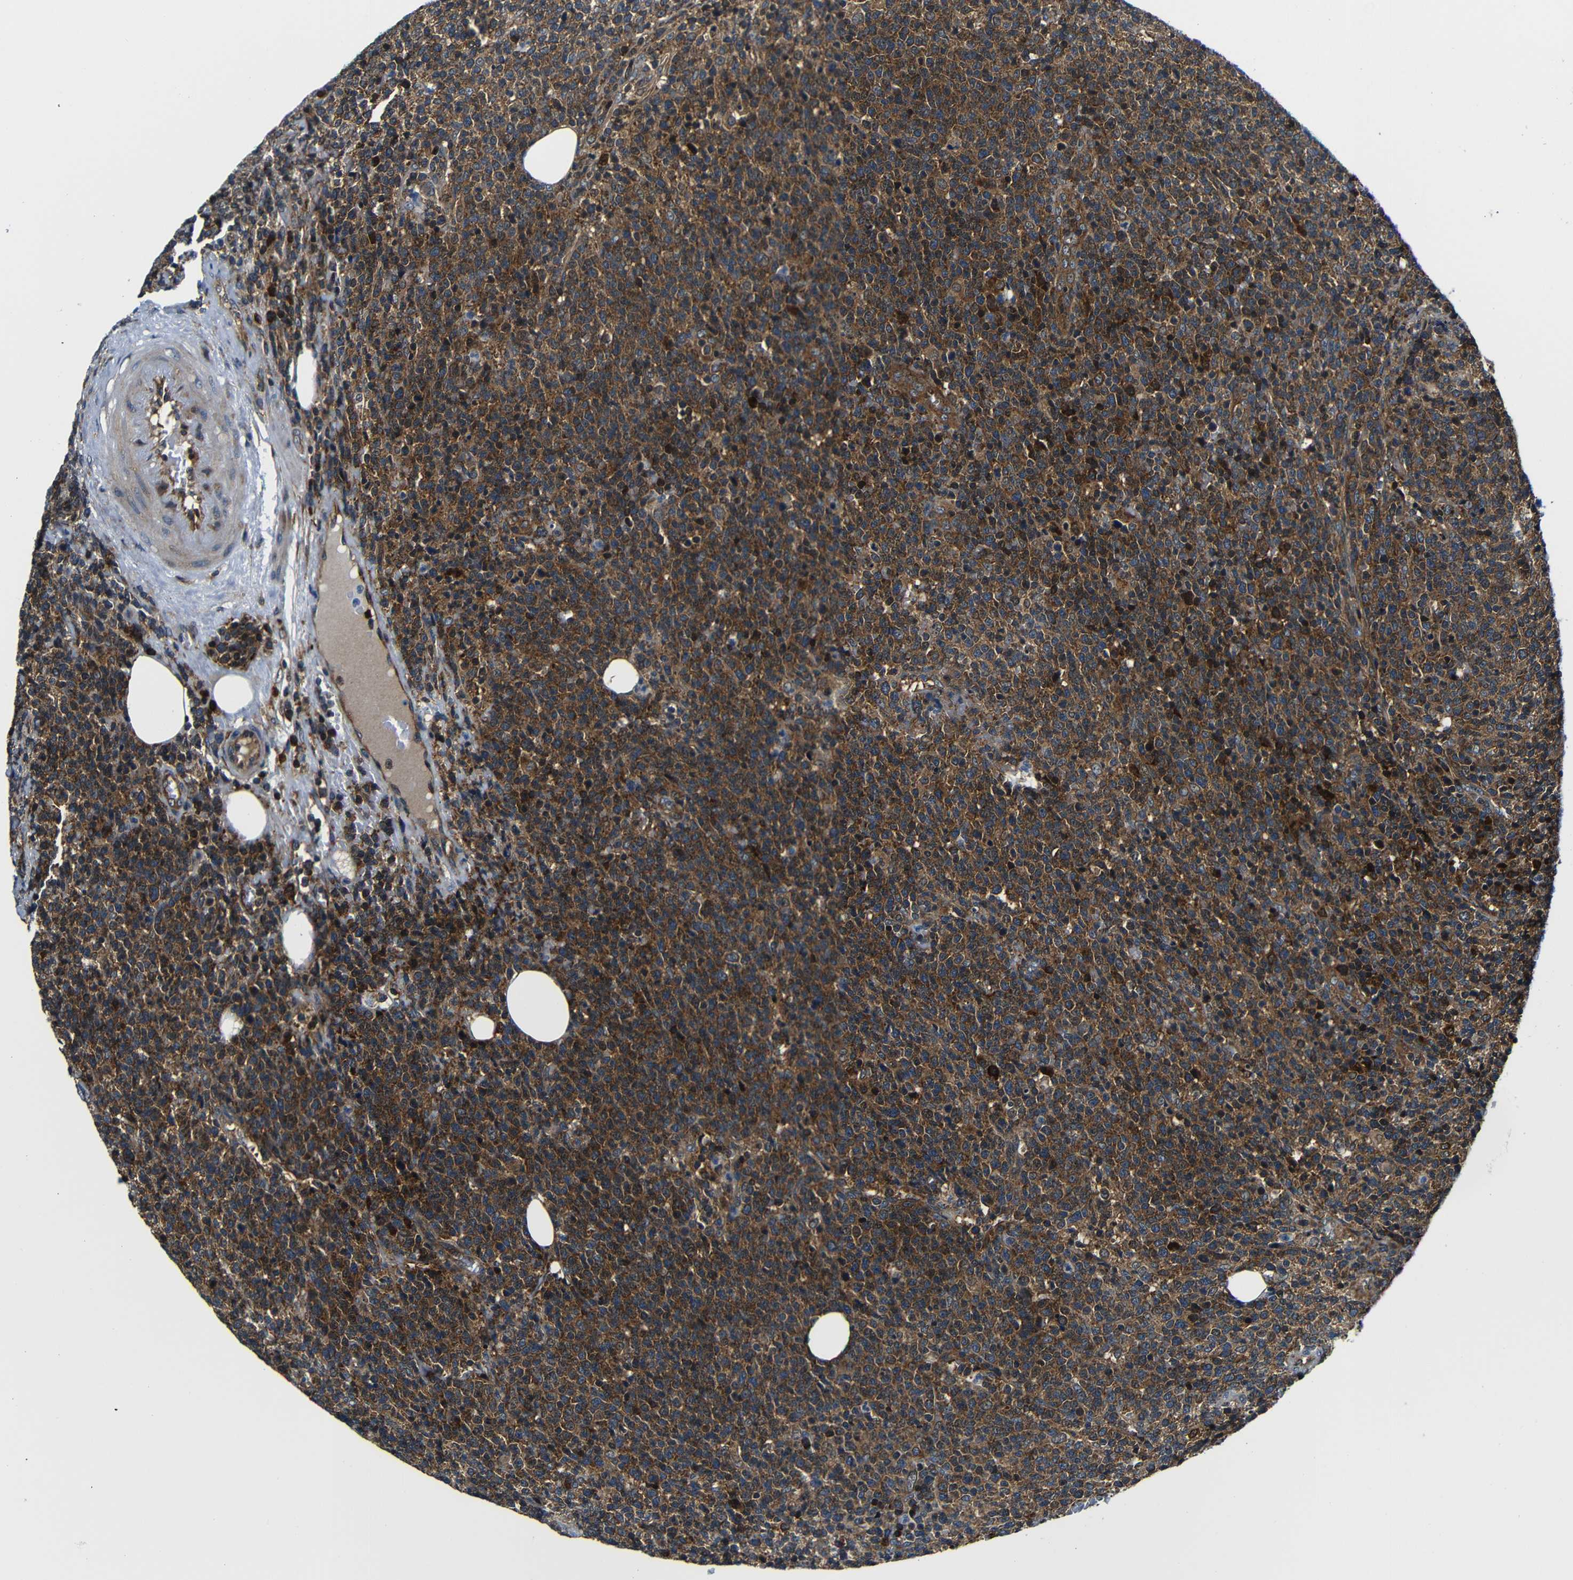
{"staining": {"intensity": "moderate", "quantity": ">75%", "location": "cytoplasmic/membranous"}, "tissue": "lymphoma", "cell_type": "Tumor cells", "image_type": "cancer", "snomed": [{"axis": "morphology", "description": "Malignant lymphoma, non-Hodgkin's type, High grade"}, {"axis": "topography", "description": "Lymph node"}], "caption": "Human lymphoma stained with a protein marker reveals moderate staining in tumor cells.", "gene": "ABCE1", "patient": {"sex": "male", "age": 61}}